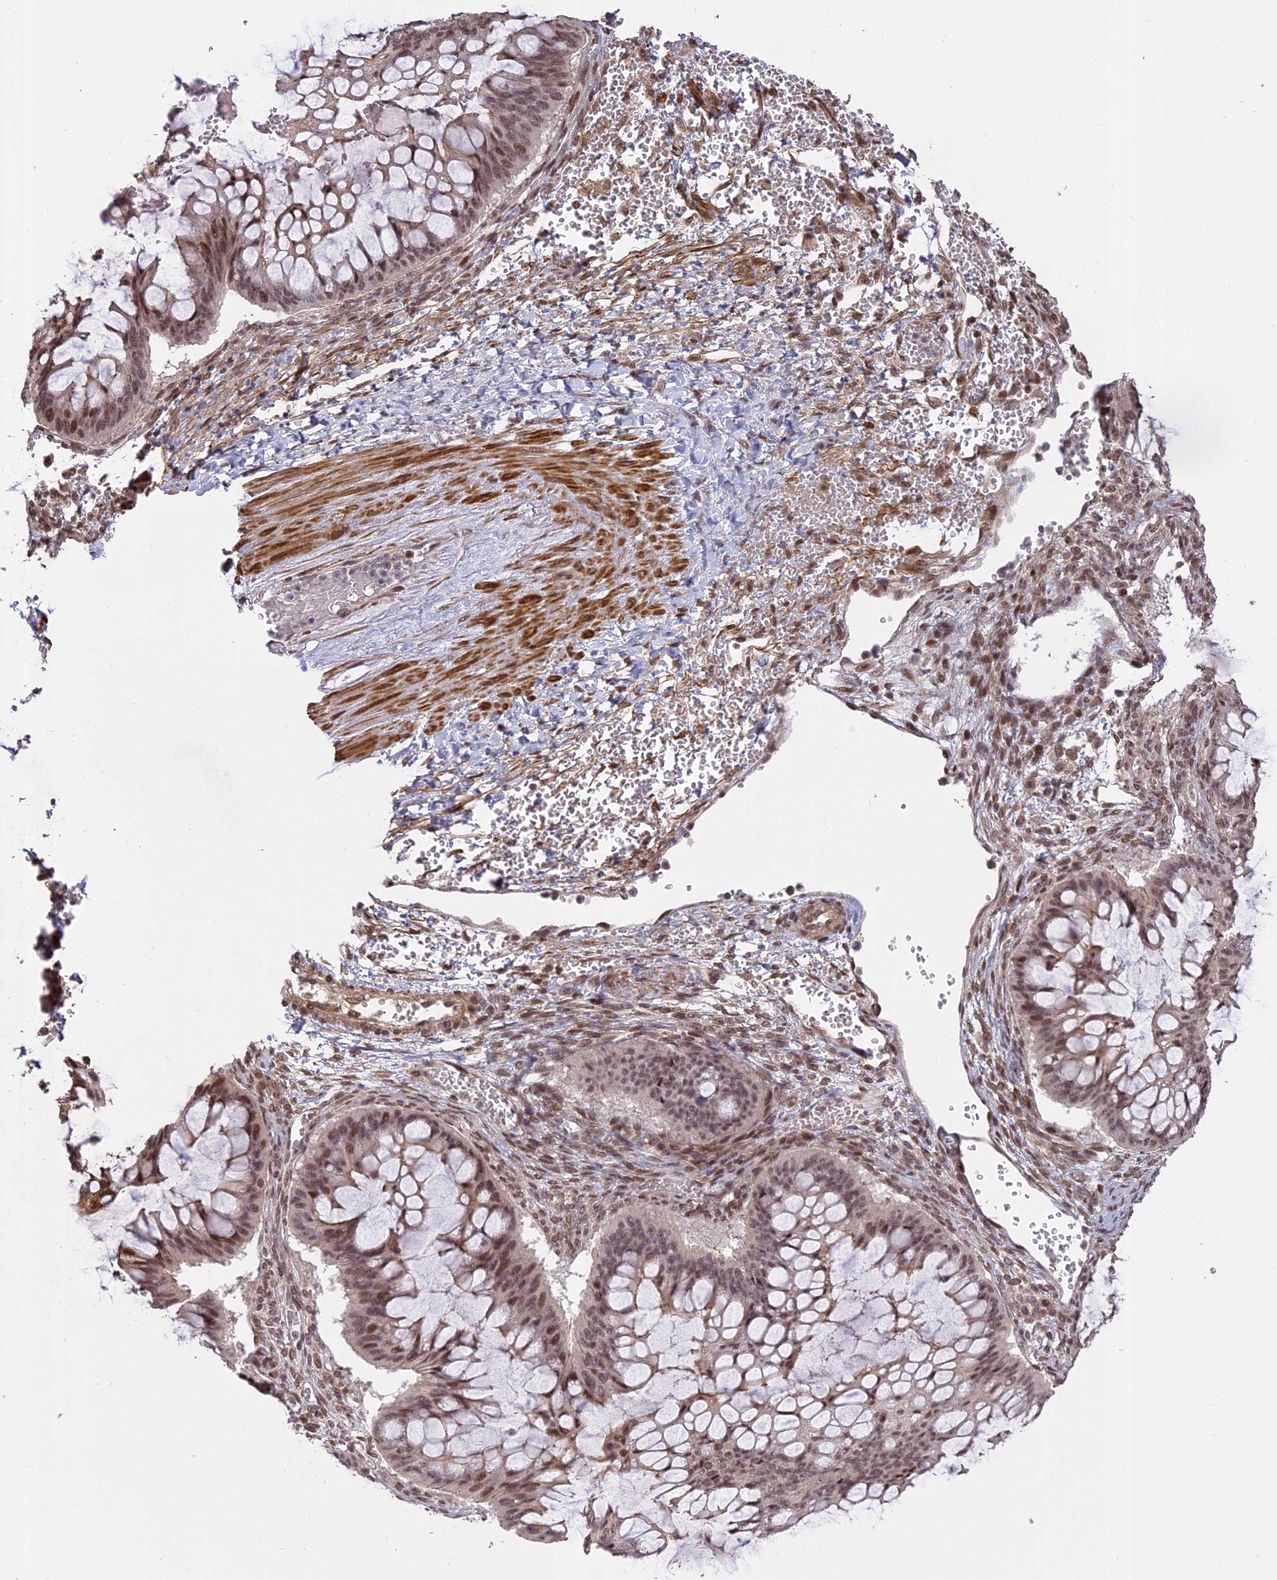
{"staining": {"intensity": "weak", "quantity": "25%-75%", "location": "nuclear"}, "tissue": "ovarian cancer", "cell_type": "Tumor cells", "image_type": "cancer", "snomed": [{"axis": "morphology", "description": "Cystadenocarcinoma, mucinous, NOS"}, {"axis": "topography", "description": "Ovary"}], "caption": "This histopathology image displays immunohistochemistry staining of human ovarian cancer (mucinous cystadenocarcinoma), with low weak nuclear positivity in about 25%-75% of tumor cells.", "gene": "PRELID2", "patient": {"sex": "female", "age": 73}}